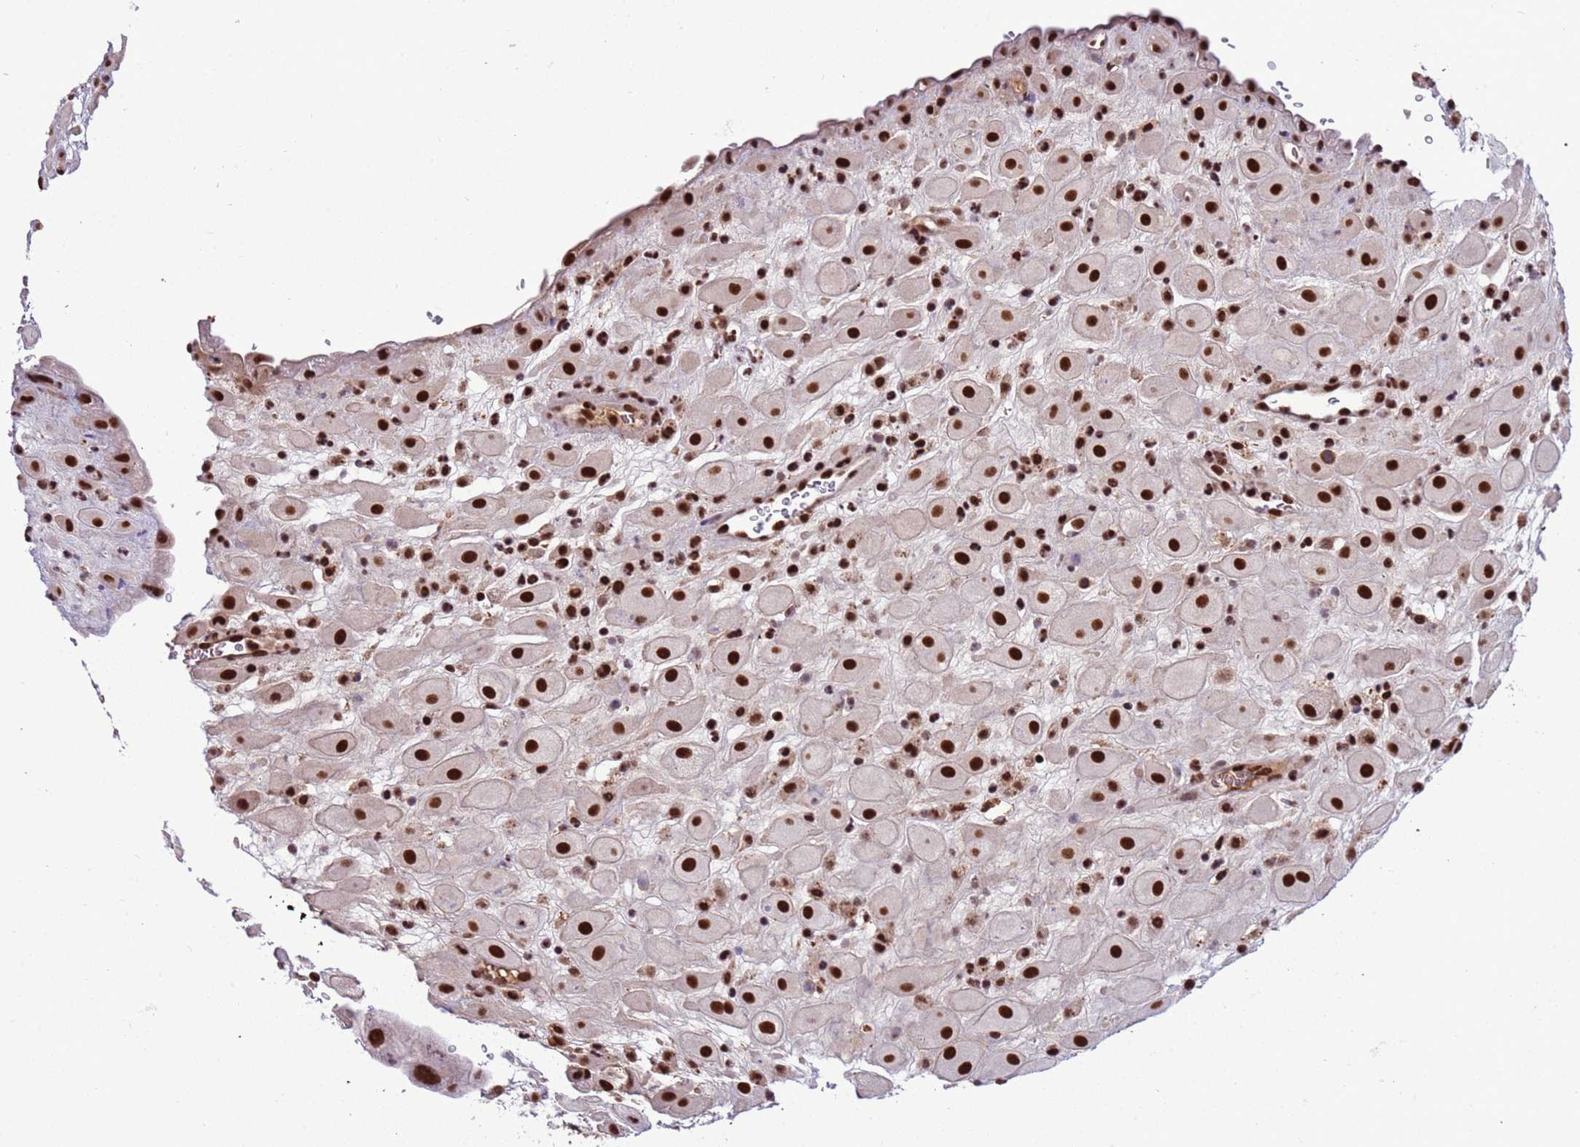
{"staining": {"intensity": "strong", "quantity": ">75%", "location": "nuclear"}, "tissue": "placenta", "cell_type": "Decidual cells", "image_type": "normal", "snomed": [{"axis": "morphology", "description": "Normal tissue, NOS"}, {"axis": "topography", "description": "Placenta"}], "caption": "Placenta stained for a protein (brown) reveals strong nuclear positive expression in about >75% of decidual cells.", "gene": "SRRT", "patient": {"sex": "female", "age": 35}}